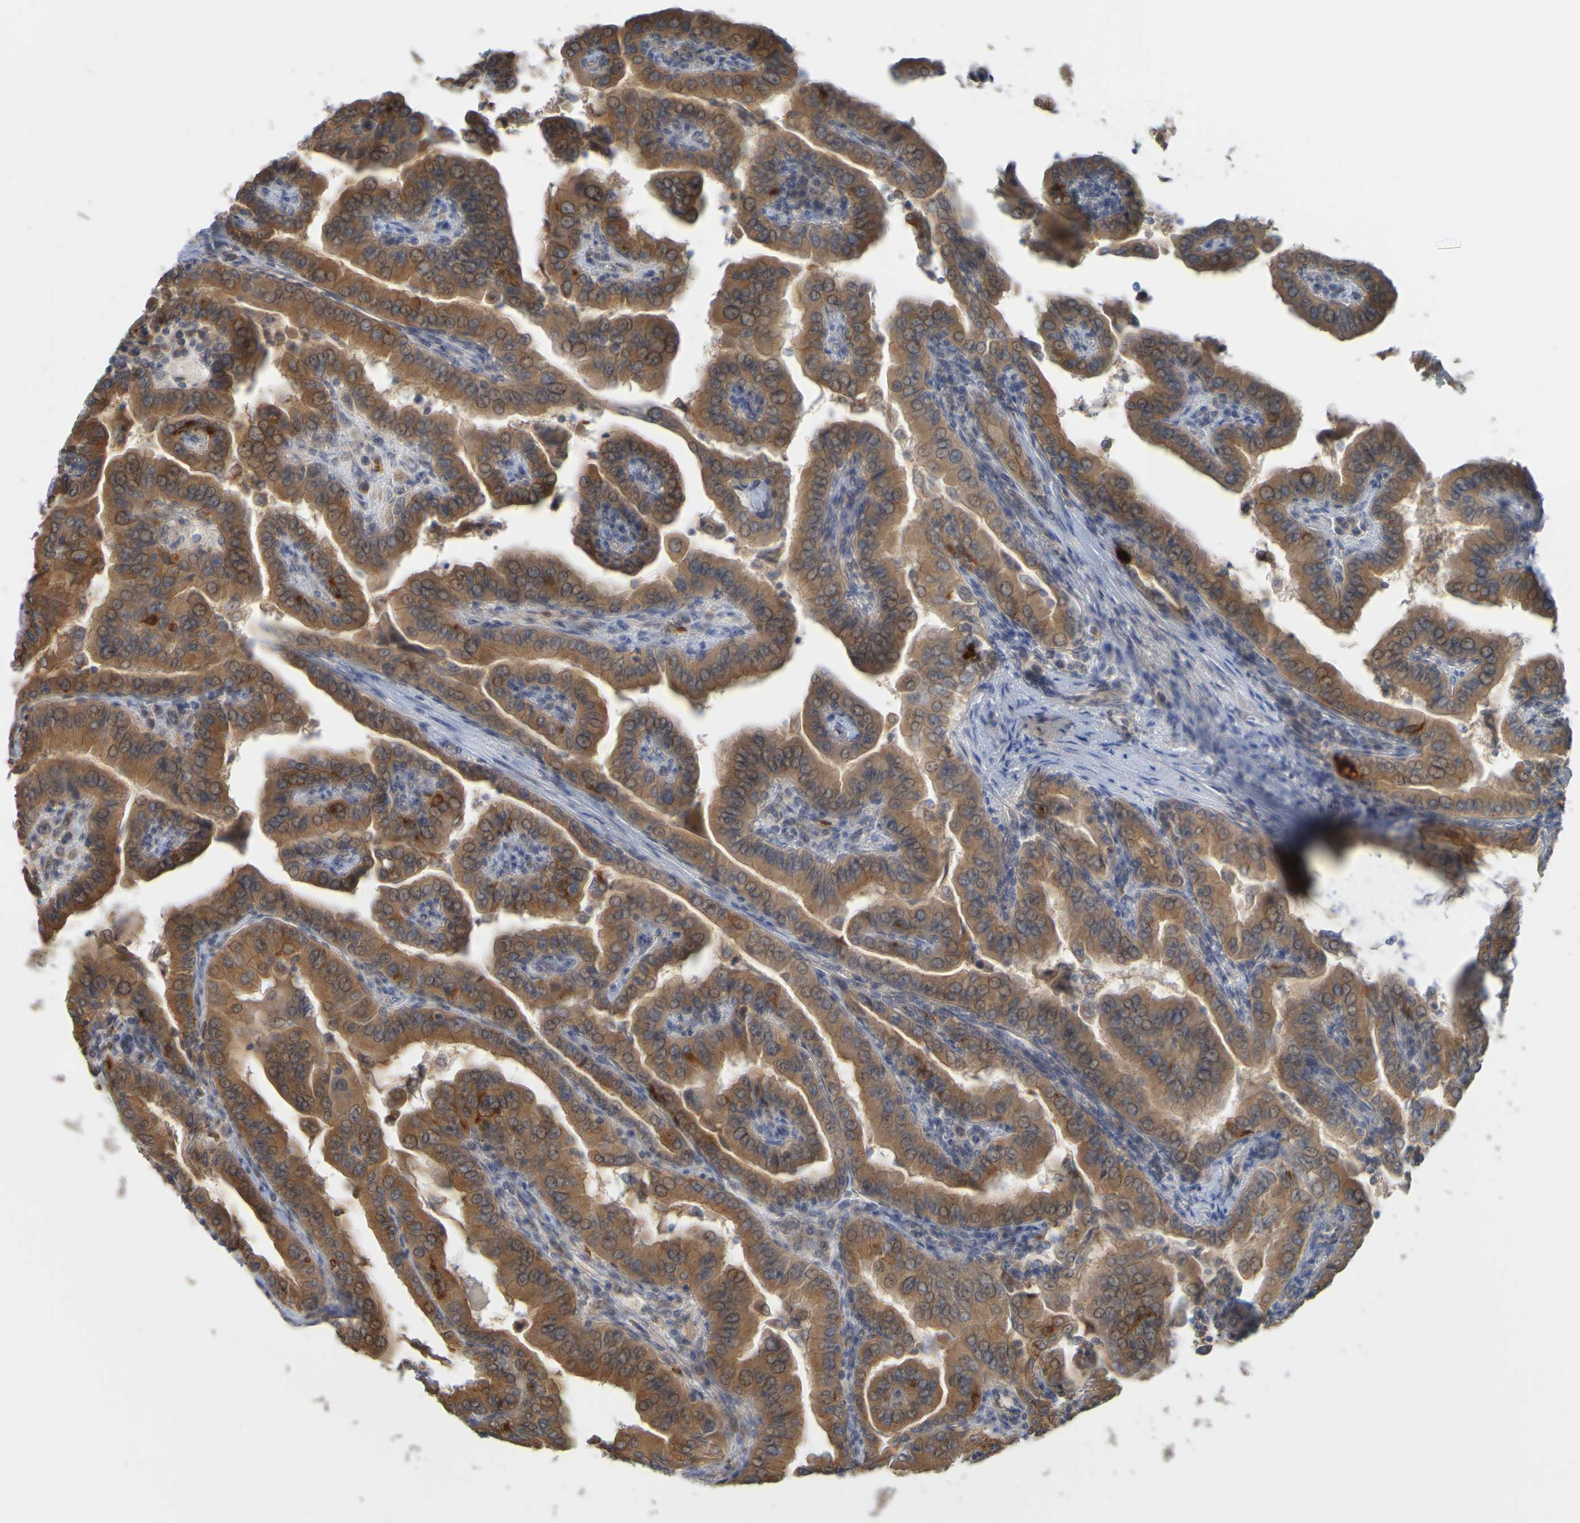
{"staining": {"intensity": "strong", "quantity": ">75%", "location": "cytoplasmic/membranous,nuclear"}, "tissue": "thyroid cancer", "cell_type": "Tumor cells", "image_type": "cancer", "snomed": [{"axis": "morphology", "description": "Papillary adenocarcinoma, NOS"}, {"axis": "topography", "description": "Thyroid gland"}], "caption": "Papillary adenocarcinoma (thyroid) stained with a brown dye shows strong cytoplasmic/membranous and nuclear positive staining in about >75% of tumor cells.", "gene": "NAV2", "patient": {"sex": "male", "age": 33}}